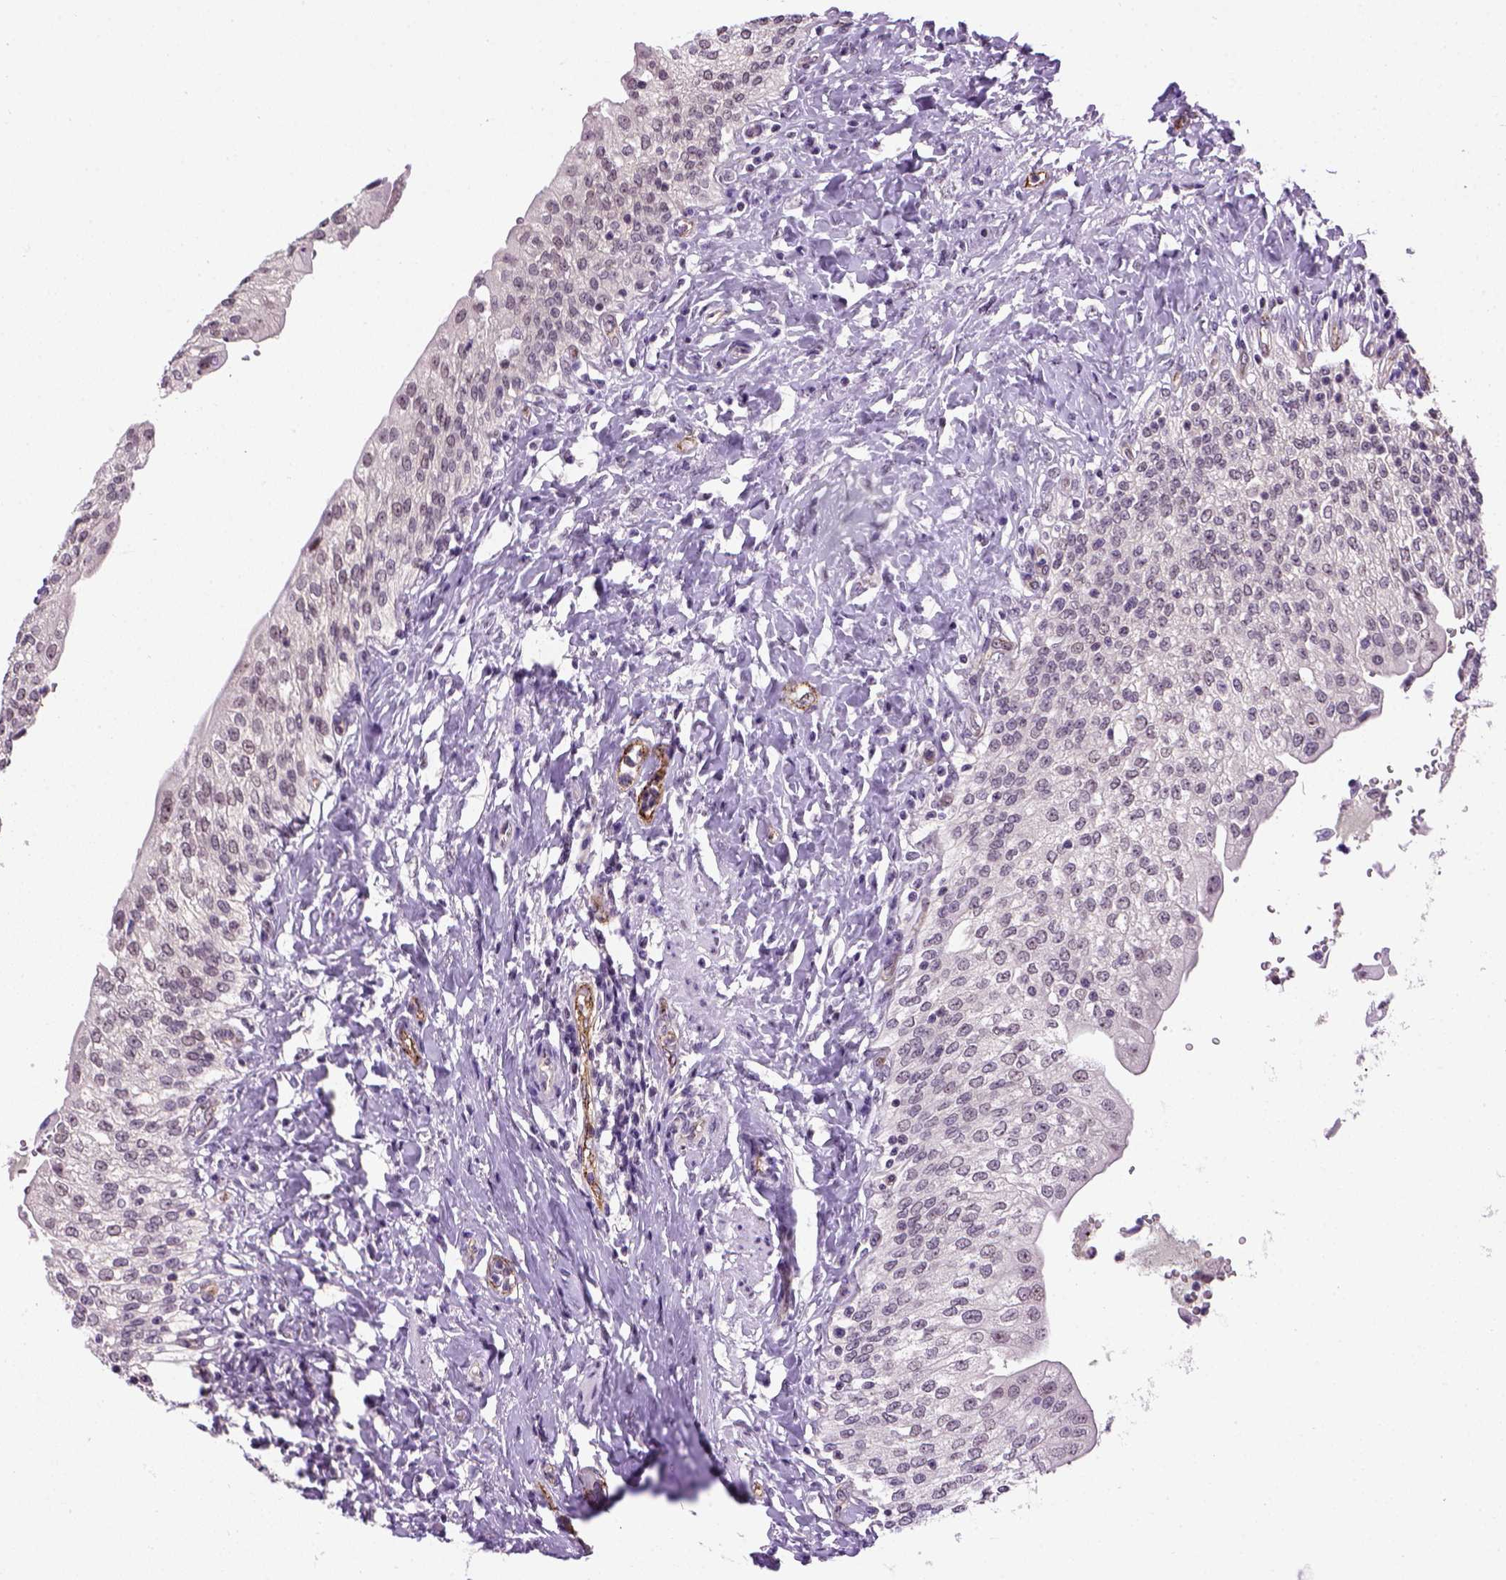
{"staining": {"intensity": "negative", "quantity": "none", "location": "none"}, "tissue": "urinary bladder", "cell_type": "Urothelial cells", "image_type": "normal", "snomed": [{"axis": "morphology", "description": "Normal tissue, NOS"}, {"axis": "morphology", "description": "Inflammation, NOS"}, {"axis": "topography", "description": "Urinary bladder"}], "caption": "IHC of benign human urinary bladder demonstrates no positivity in urothelial cells.", "gene": "VWF", "patient": {"sex": "male", "age": 64}}